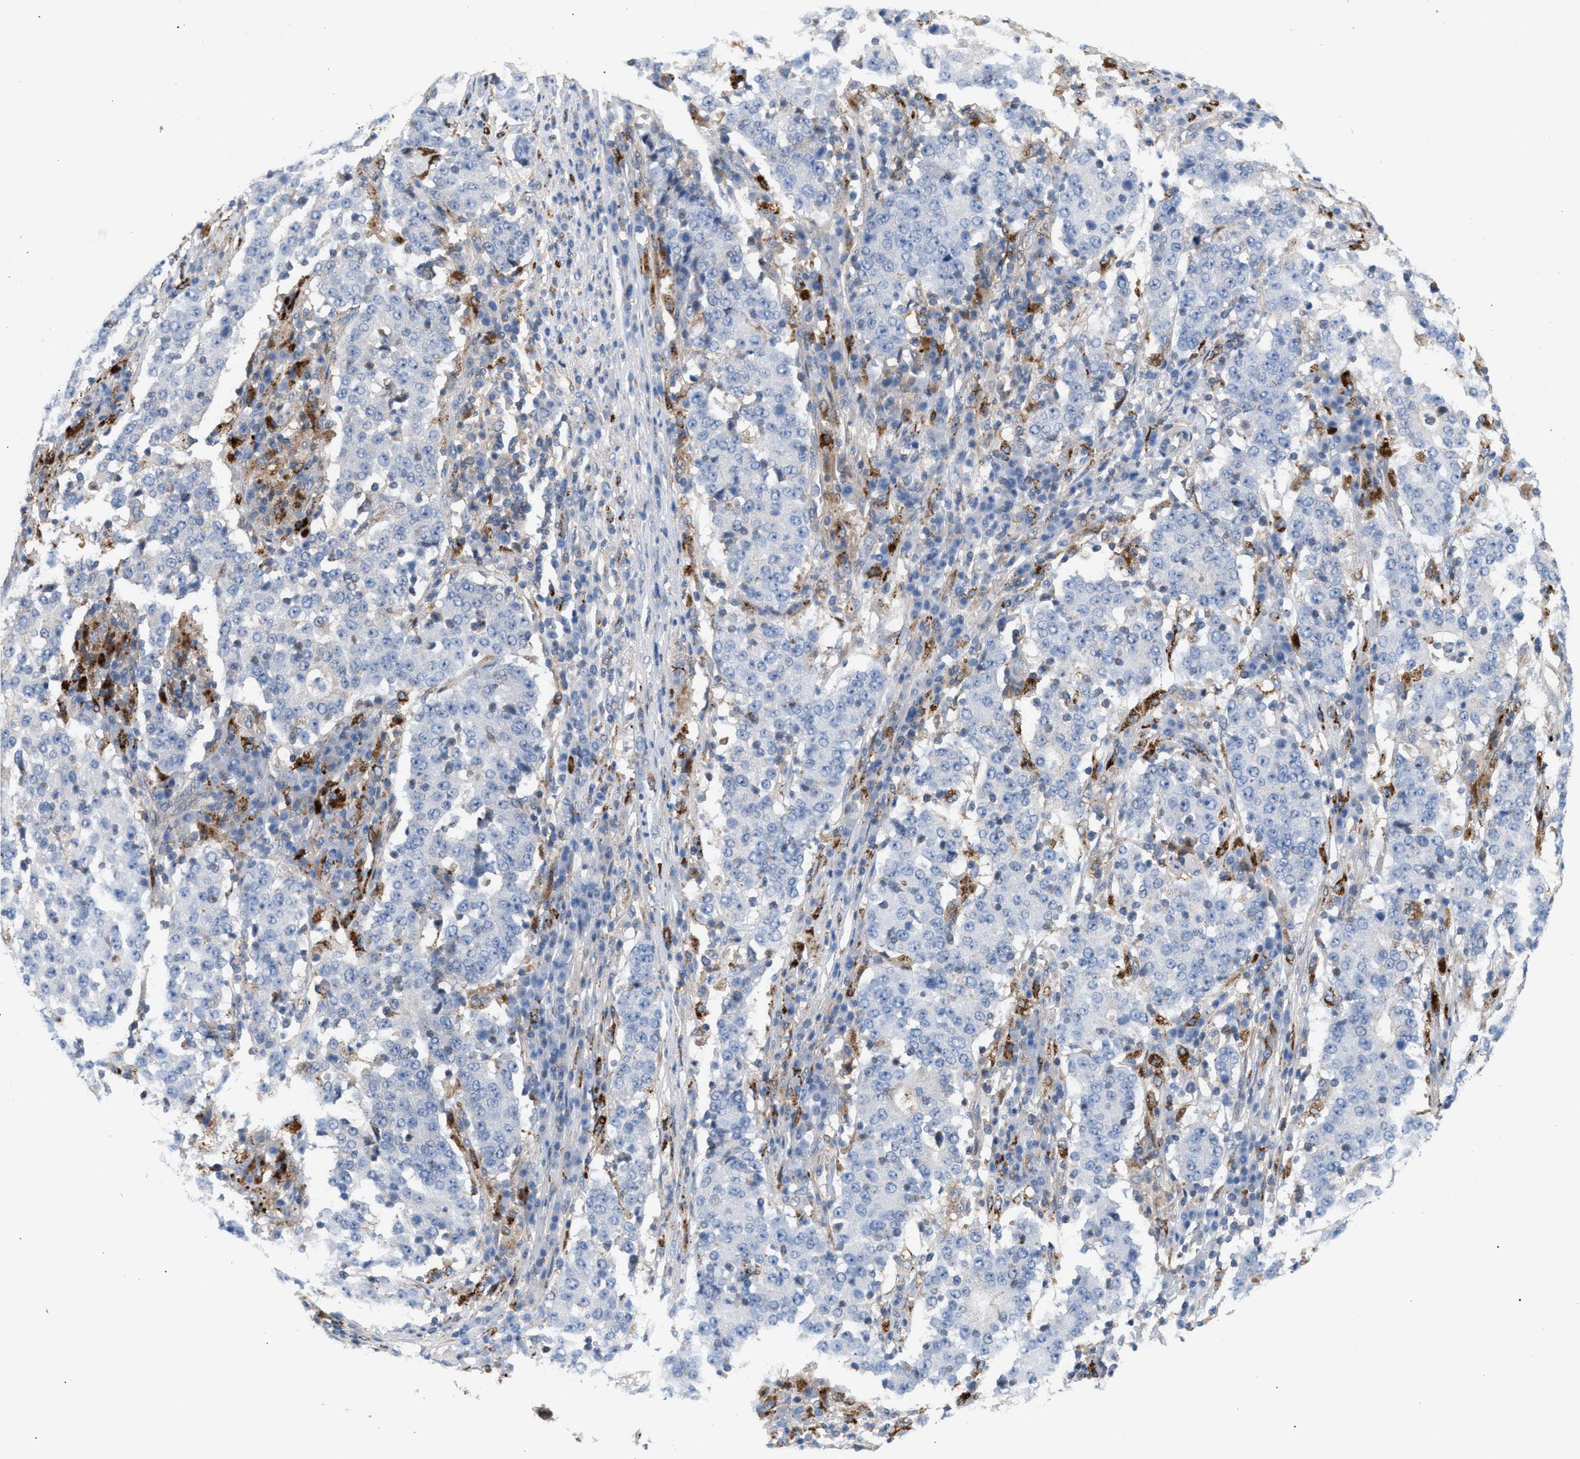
{"staining": {"intensity": "negative", "quantity": "none", "location": "none"}, "tissue": "stomach cancer", "cell_type": "Tumor cells", "image_type": "cancer", "snomed": [{"axis": "morphology", "description": "Adenocarcinoma, NOS"}, {"axis": "topography", "description": "Stomach"}], "caption": "Tumor cells show no significant expression in stomach cancer.", "gene": "MBTD1", "patient": {"sex": "male", "age": 59}}